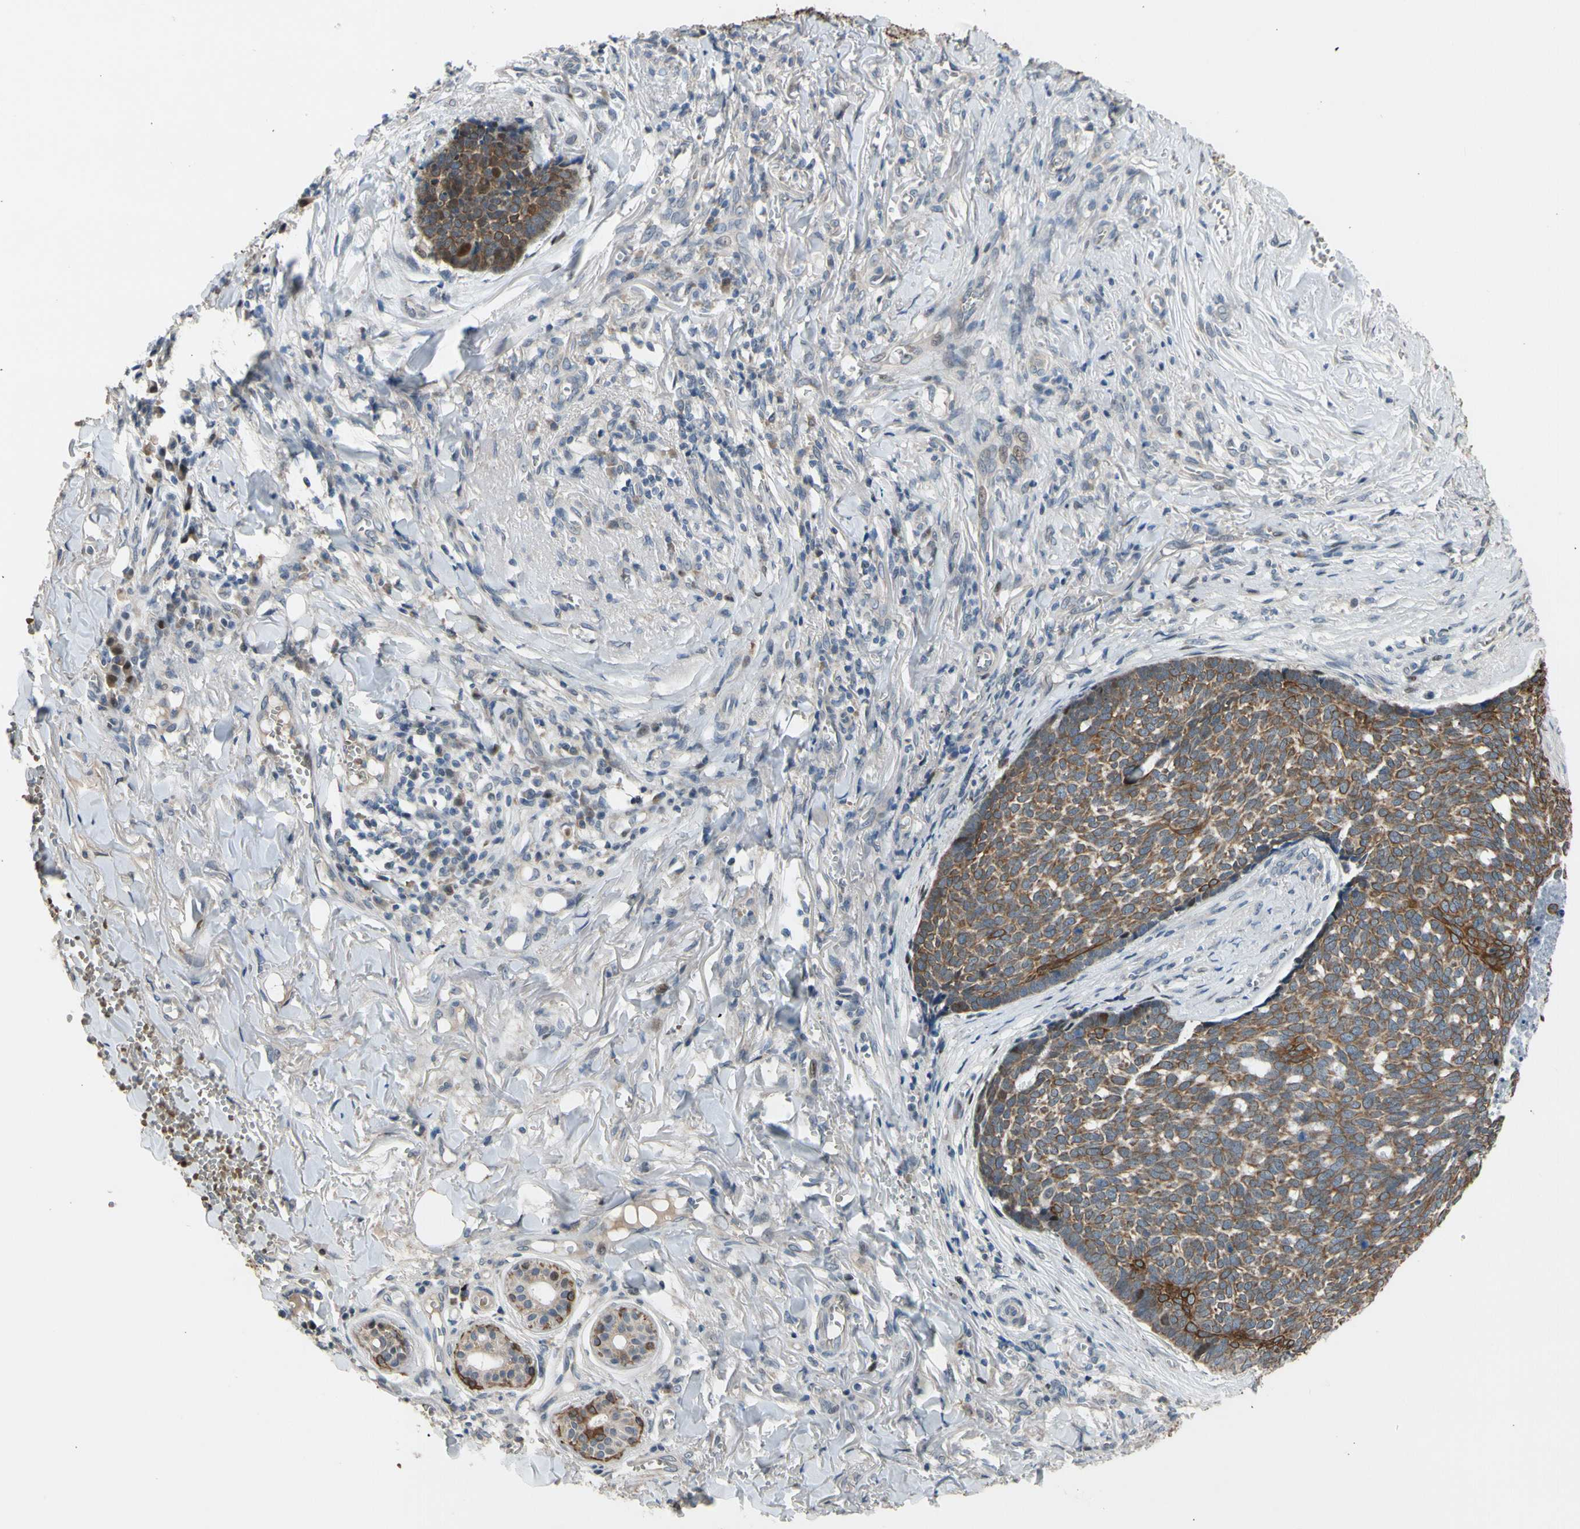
{"staining": {"intensity": "moderate", "quantity": "25%-75%", "location": "cytoplasmic/membranous"}, "tissue": "skin cancer", "cell_type": "Tumor cells", "image_type": "cancer", "snomed": [{"axis": "morphology", "description": "Basal cell carcinoma"}, {"axis": "topography", "description": "Skin"}], "caption": "Human skin cancer (basal cell carcinoma) stained for a protein (brown) displays moderate cytoplasmic/membranous positive expression in approximately 25%-75% of tumor cells.", "gene": "ZNF184", "patient": {"sex": "male", "age": 84}}